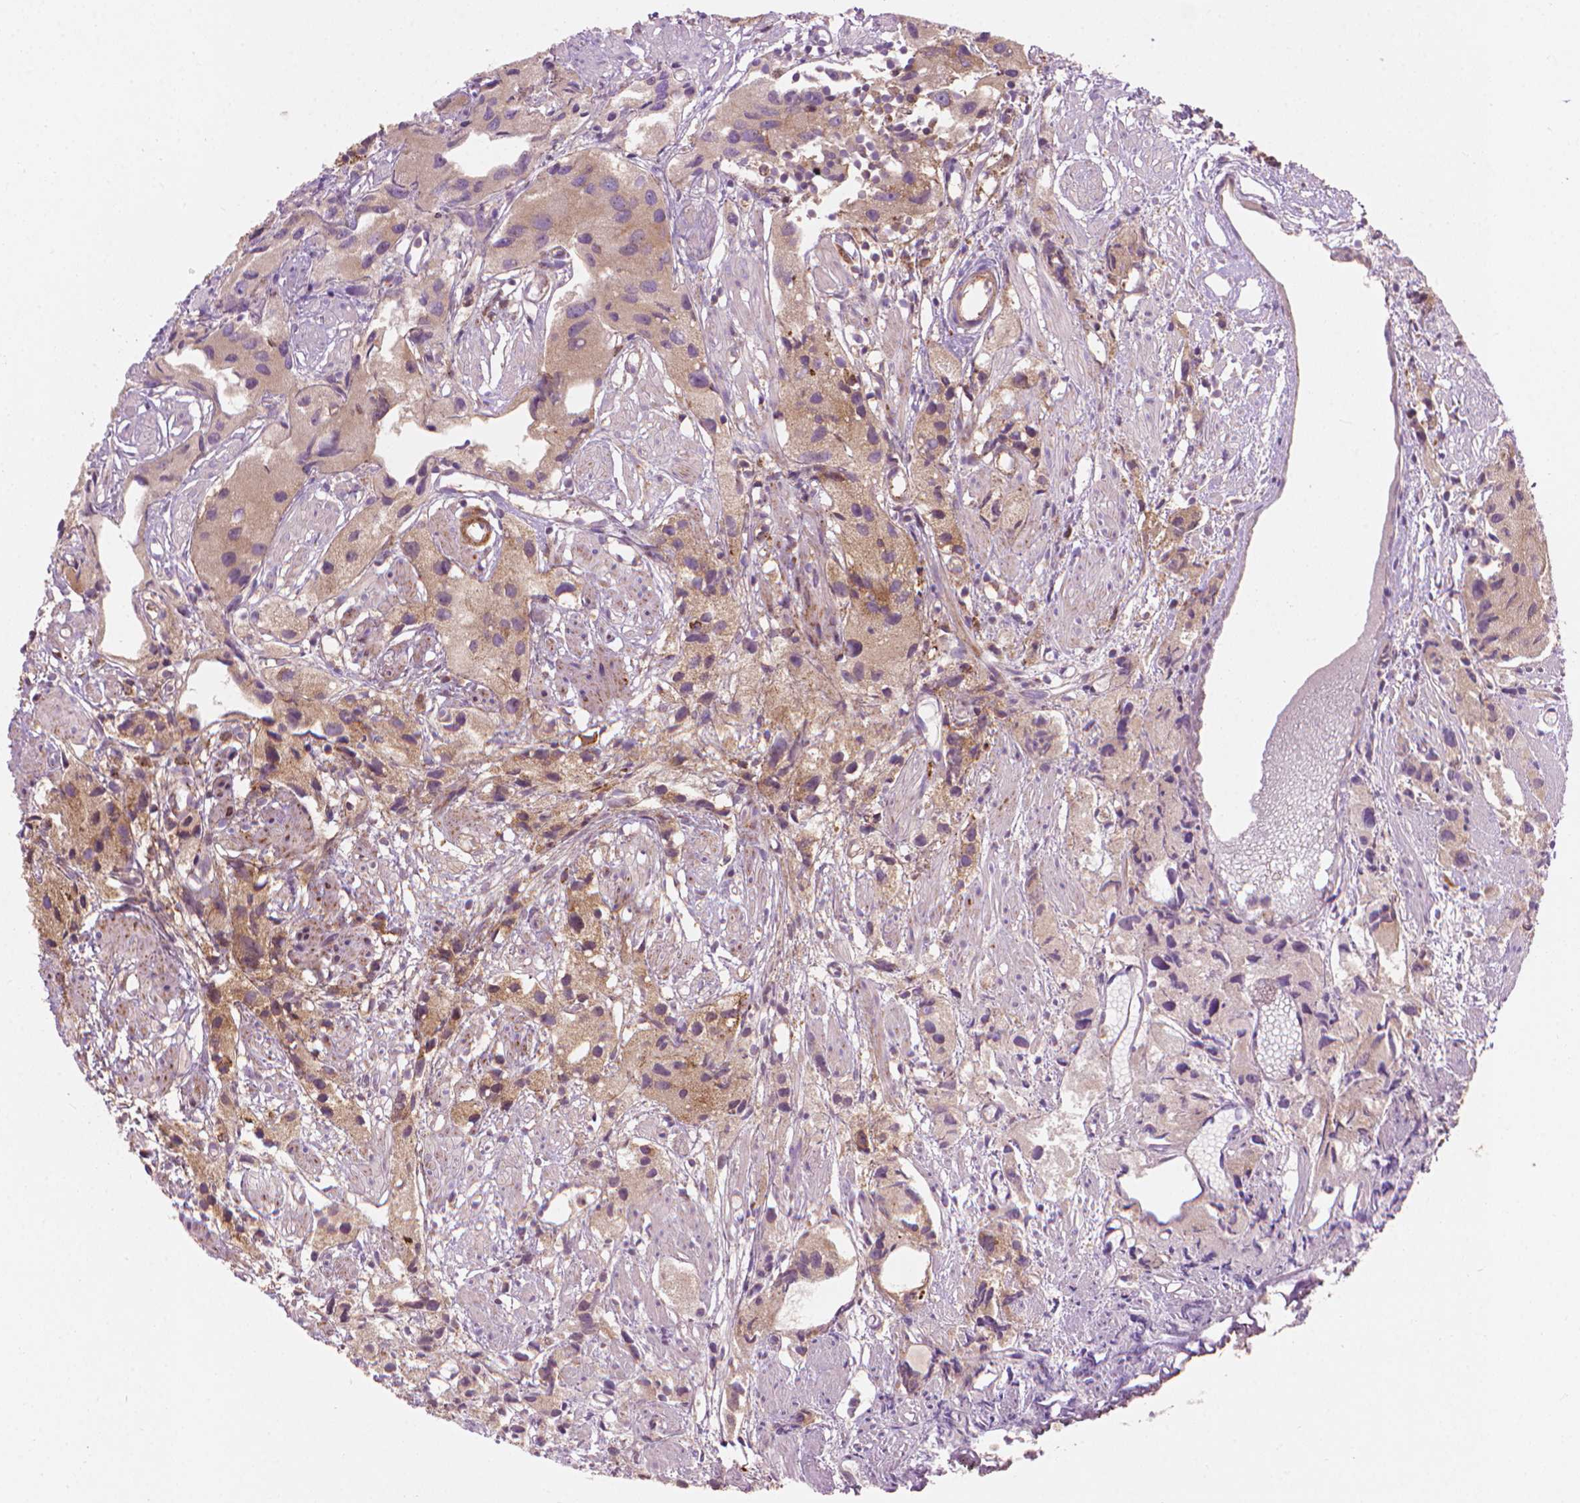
{"staining": {"intensity": "moderate", "quantity": "<25%", "location": "cytoplasmic/membranous"}, "tissue": "prostate cancer", "cell_type": "Tumor cells", "image_type": "cancer", "snomed": [{"axis": "morphology", "description": "Adenocarcinoma, High grade"}, {"axis": "topography", "description": "Prostate"}], "caption": "This is an image of IHC staining of adenocarcinoma (high-grade) (prostate), which shows moderate staining in the cytoplasmic/membranous of tumor cells.", "gene": "VARS2", "patient": {"sex": "male", "age": 68}}